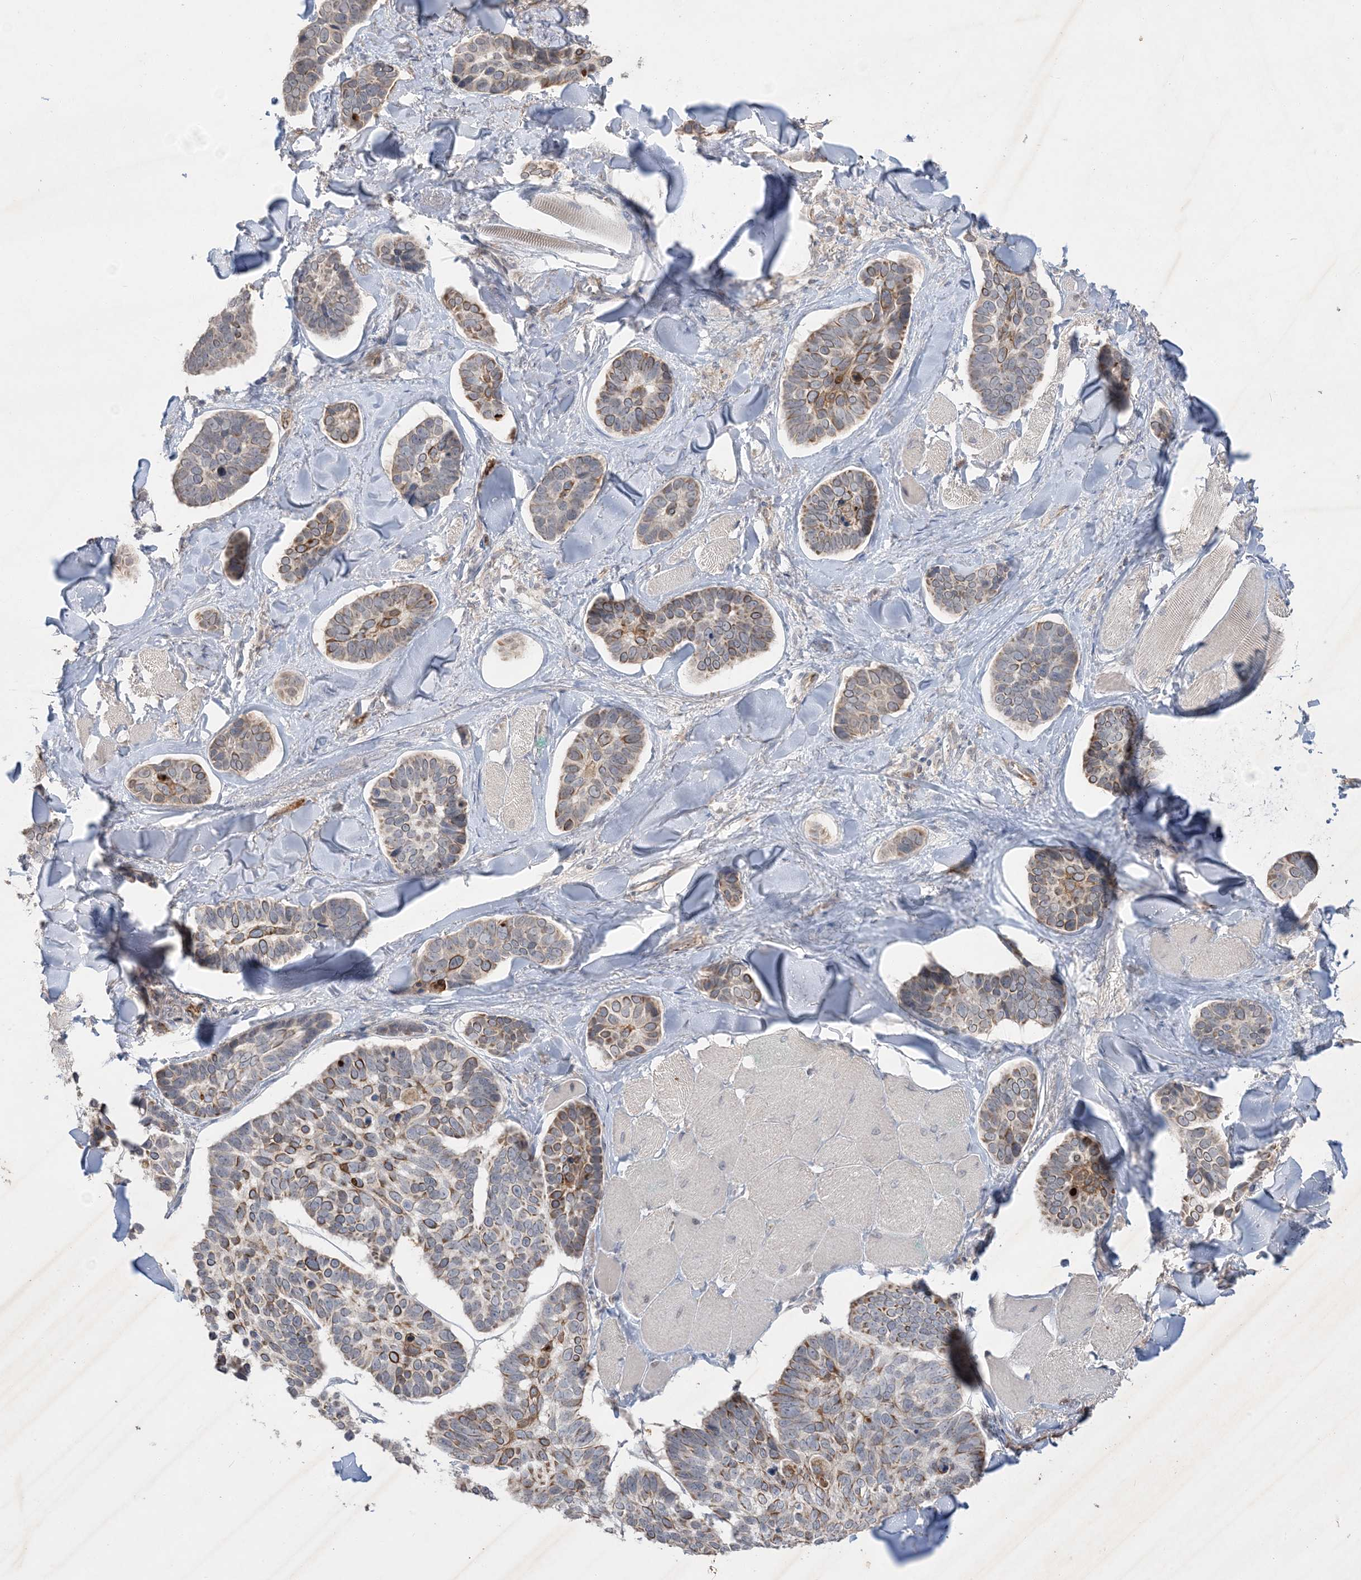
{"staining": {"intensity": "moderate", "quantity": "25%-75%", "location": "cytoplasmic/membranous"}, "tissue": "skin cancer", "cell_type": "Tumor cells", "image_type": "cancer", "snomed": [{"axis": "morphology", "description": "Basal cell carcinoma"}, {"axis": "topography", "description": "Skin"}], "caption": "Immunohistochemical staining of skin cancer reveals medium levels of moderate cytoplasmic/membranous protein staining in about 25%-75% of tumor cells. The staining was performed using DAB, with brown indicating positive protein expression. Nuclei are stained blue with hematoxylin.", "gene": "PRSS36", "patient": {"sex": "male", "age": 62}}